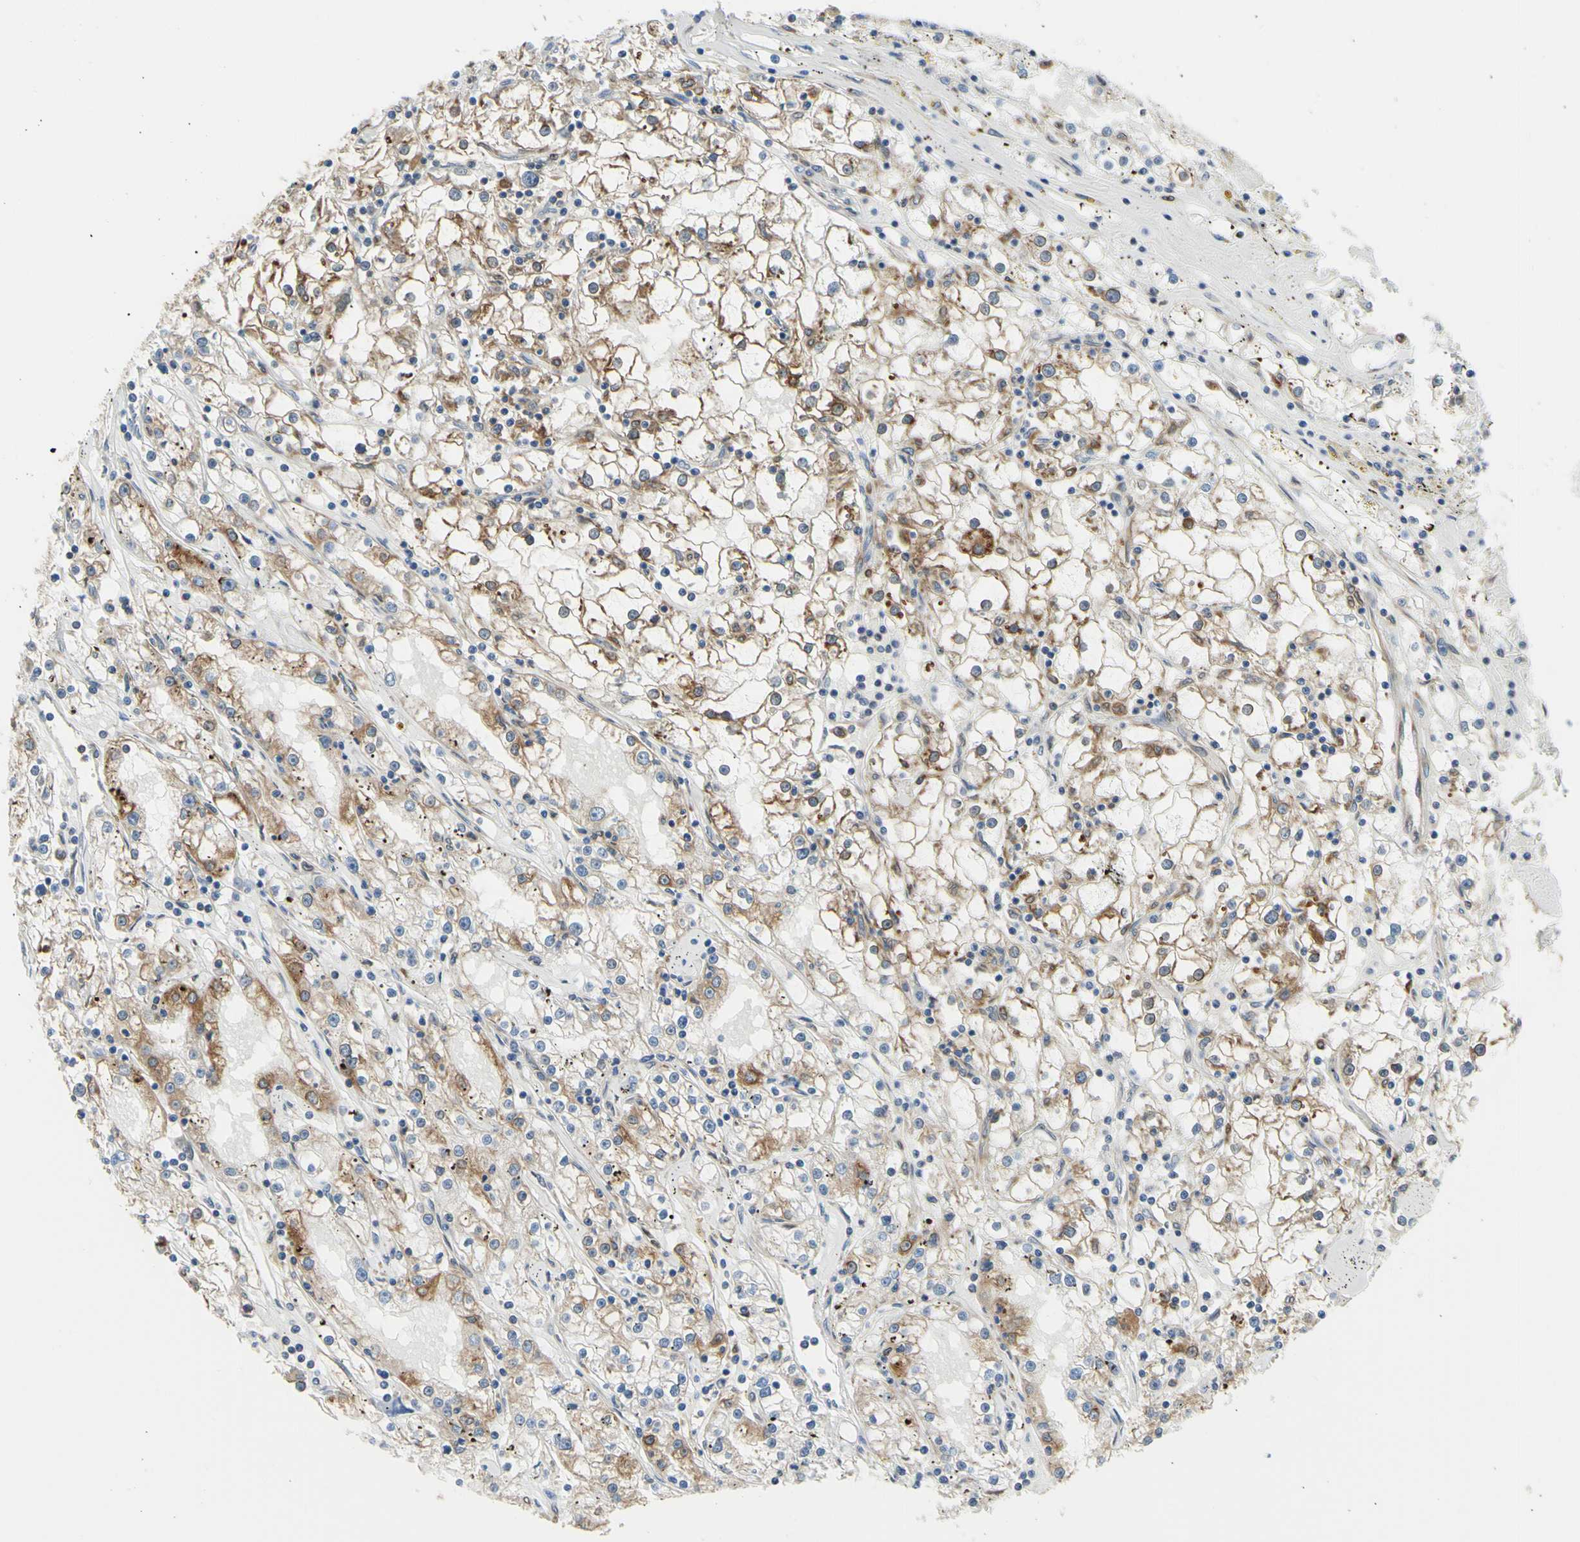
{"staining": {"intensity": "moderate", "quantity": ">75%", "location": "cytoplasmic/membranous"}, "tissue": "renal cancer", "cell_type": "Tumor cells", "image_type": "cancer", "snomed": [{"axis": "morphology", "description": "Adenocarcinoma, NOS"}, {"axis": "topography", "description": "Kidney"}], "caption": "Approximately >75% of tumor cells in renal cancer (adenocarcinoma) show moderate cytoplasmic/membranous protein staining as visualized by brown immunohistochemical staining.", "gene": "MGST2", "patient": {"sex": "male", "age": 56}}